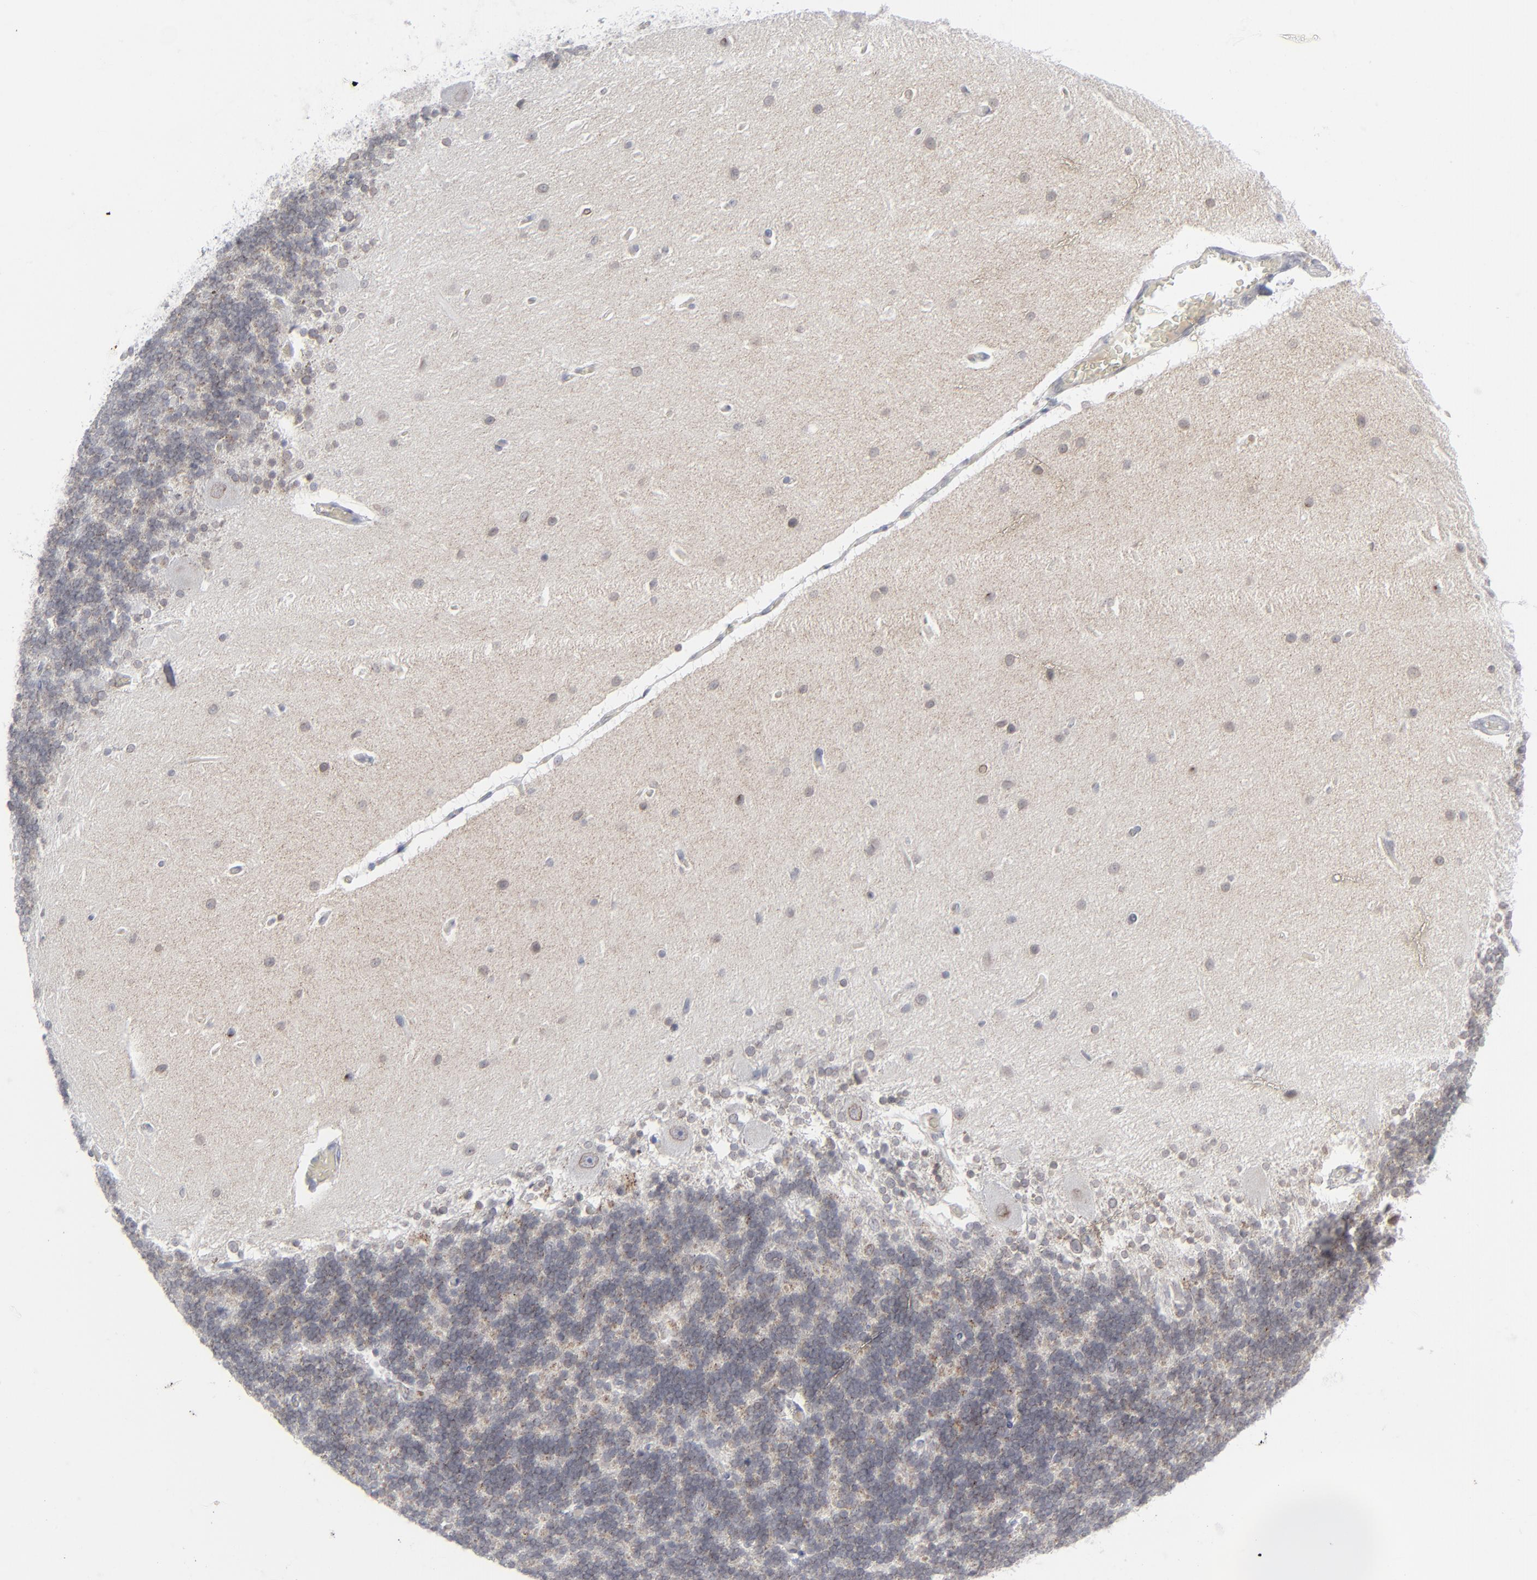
{"staining": {"intensity": "weak", "quantity": ">75%", "location": "cytoplasmic/membranous,nuclear"}, "tissue": "cerebellum", "cell_type": "Cells in granular layer", "image_type": "normal", "snomed": [{"axis": "morphology", "description": "Normal tissue, NOS"}, {"axis": "topography", "description": "Cerebellum"}], "caption": "Cells in granular layer display low levels of weak cytoplasmic/membranous,nuclear staining in about >75% of cells in normal cerebellum.", "gene": "NUP88", "patient": {"sex": "female", "age": 54}}